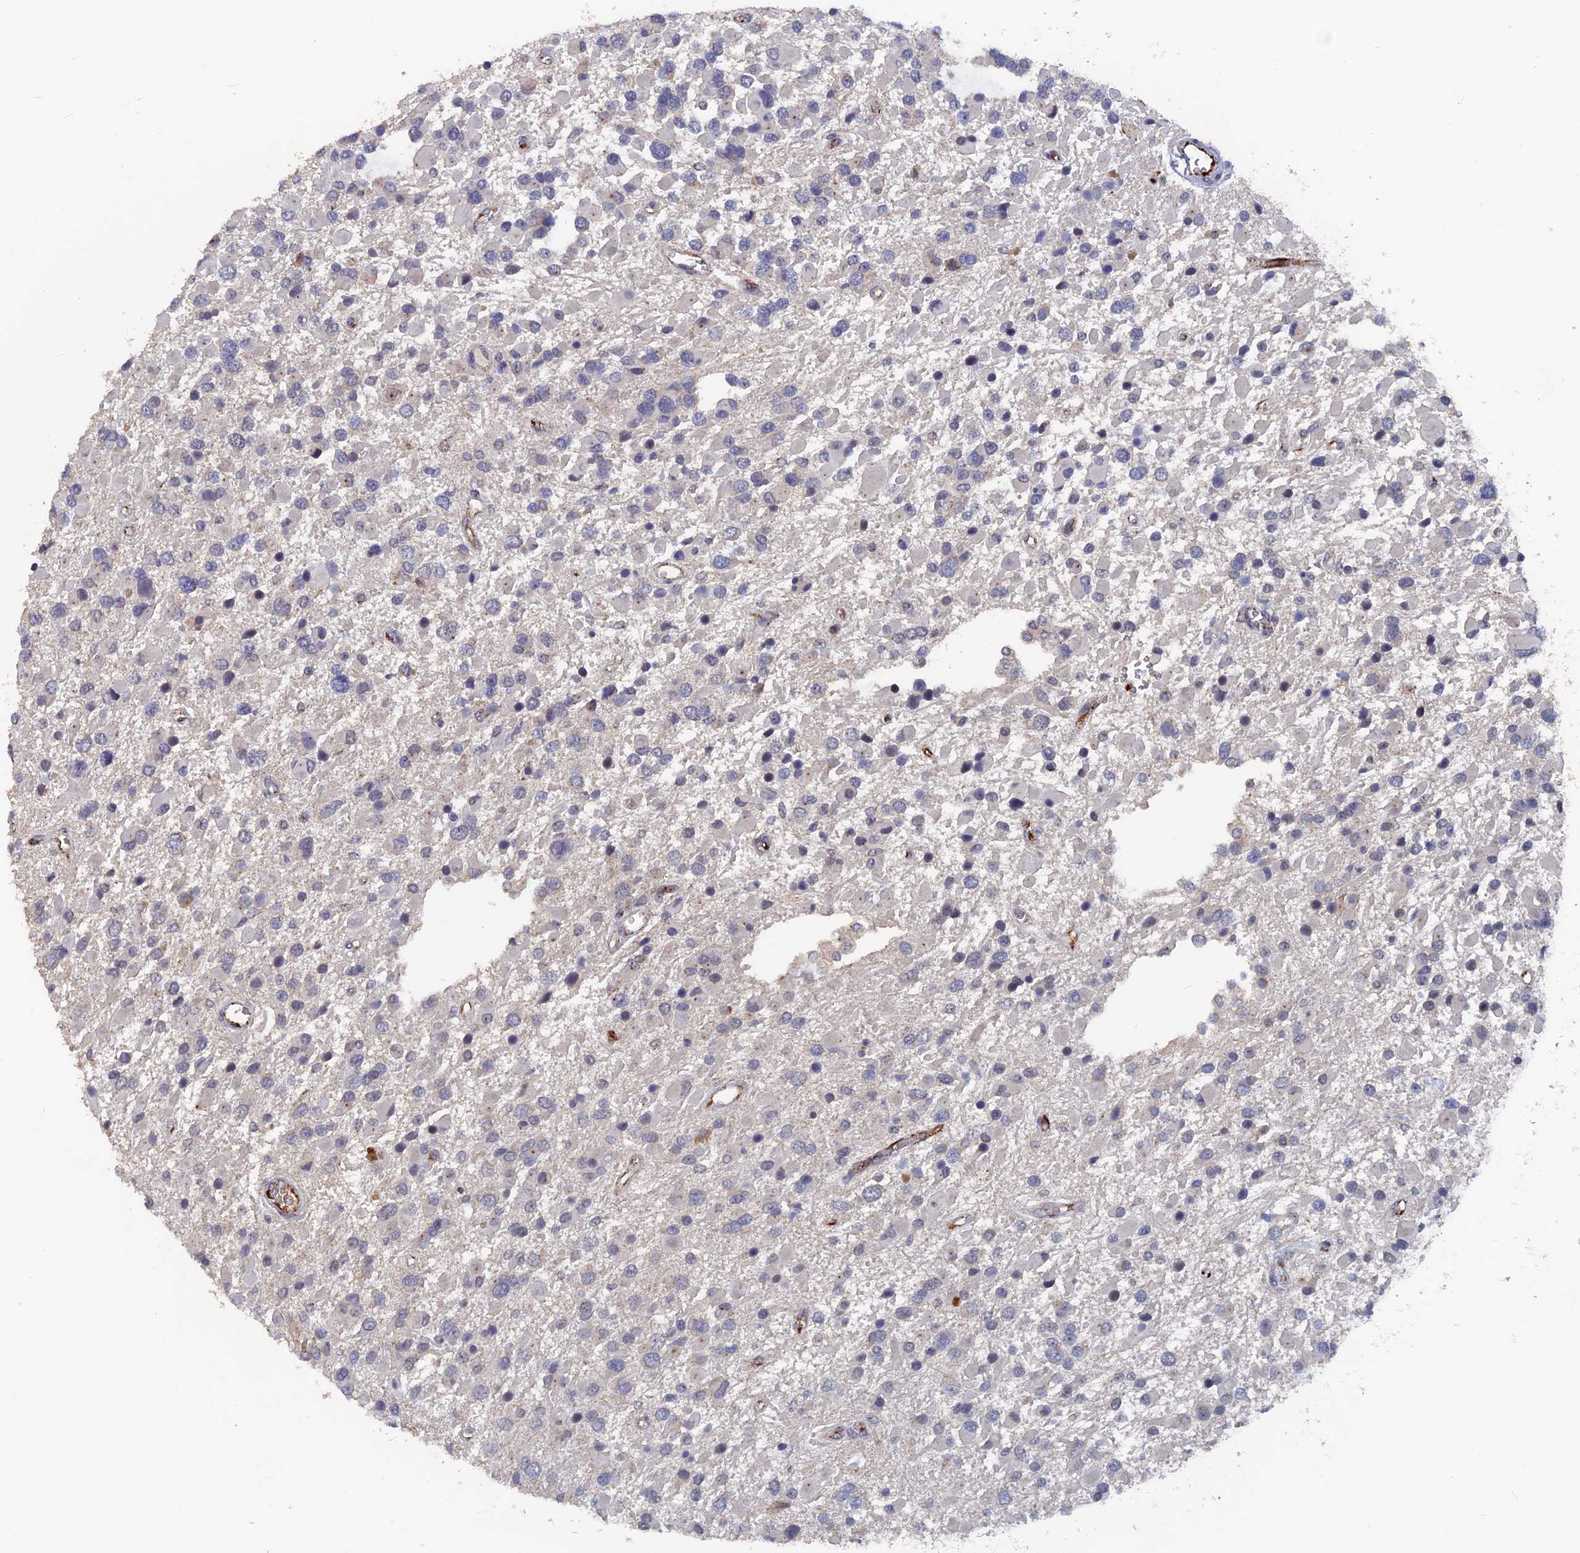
{"staining": {"intensity": "negative", "quantity": "none", "location": "none"}, "tissue": "glioma", "cell_type": "Tumor cells", "image_type": "cancer", "snomed": [{"axis": "morphology", "description": "Glioma, malignant, High grade"}, {"axis": "topography", "description": "Brain"}], "caption": "IHC micrograph of glioma stained for a protein (brown), which demonstrates no expression in tumor cells.", "gene": "SH3D21", "patient": {"sex": "male", "age": 53}}